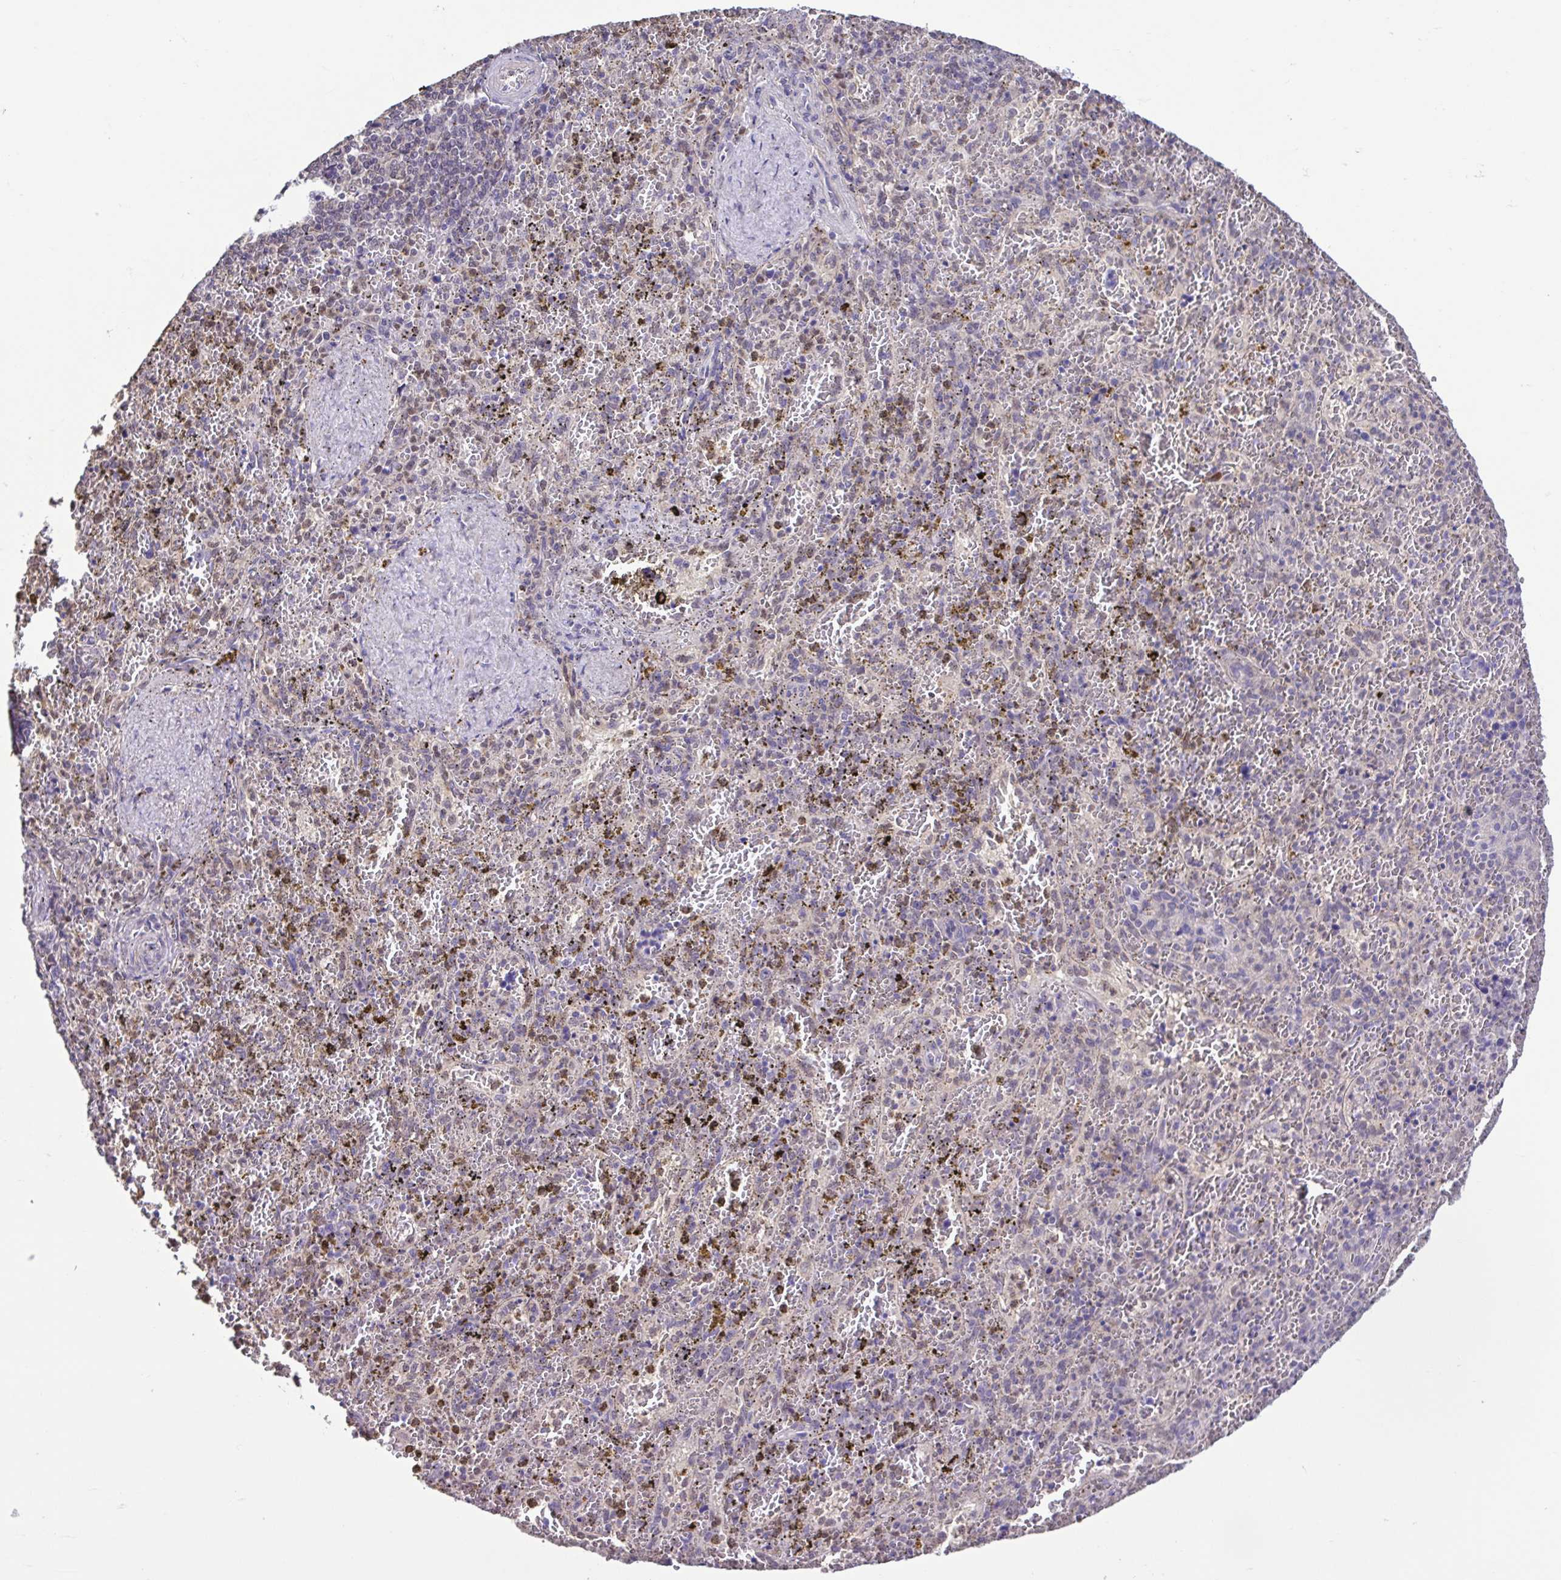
{"staining": {"intensity": "negative", "quantity": "none", "location": "none"}, "tissue": "spleen", "cell_type": "Cells in red pulp", "image_type": "normal", "snomed": [{"axis": "morphology", "description": "Normal tissue, NOS"}, {"axis": "topography", "description": "Spleen"}], "caption": "IHC image of unremarkable spleen stained for a protein (brown), which exhibits no positivity in cells in red pulp.", "gene": "ACTRT3", "patient": {"sex": "female", "age": 50}}